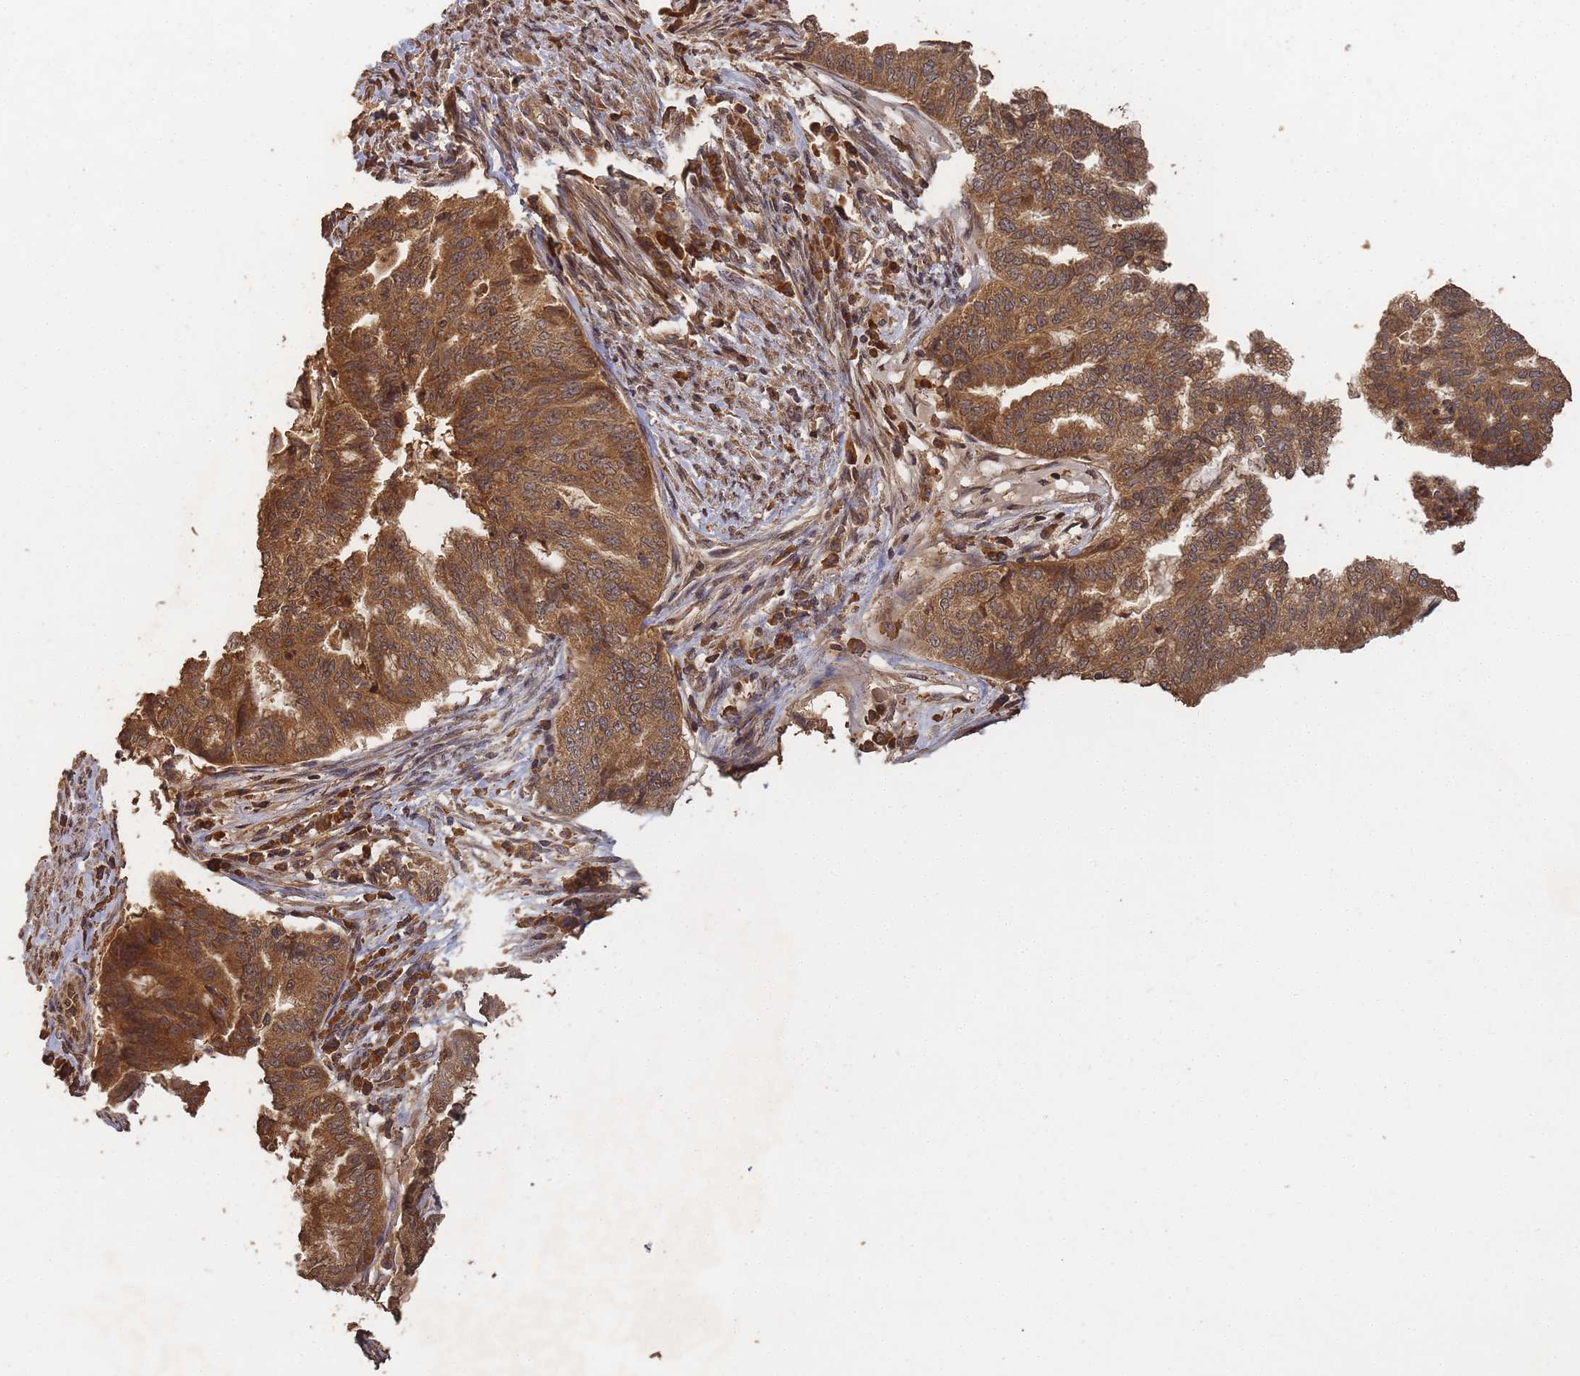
{"staining": {"intensity": "moderate", "quantity": ">75%", "location": "cytoplasmic/membranous,nuclear"}, "tissue": "endometrial cancer", "cell_type": "Tumor cells", "image_type": "cancer", "snomed": [{"axis": "morphology", "description": "Adenocarcinoma, NOS"}, {"axis": "topography", "description": "Endometrium"}], "caption": "Protein staining exhibits moderate cytoplasmic/membranous and nuclear positivity in approximately >75% of tumor cells in endometrial cancer (adenocarcinoma). The staining was performed using DAB to visualize the protein expression in brown, while the nuclei were stained in blue with hematoxylin (Magnification: 20x).", "gene": "ALKBH1", "patient": {"sex": "female", "age": 79}}